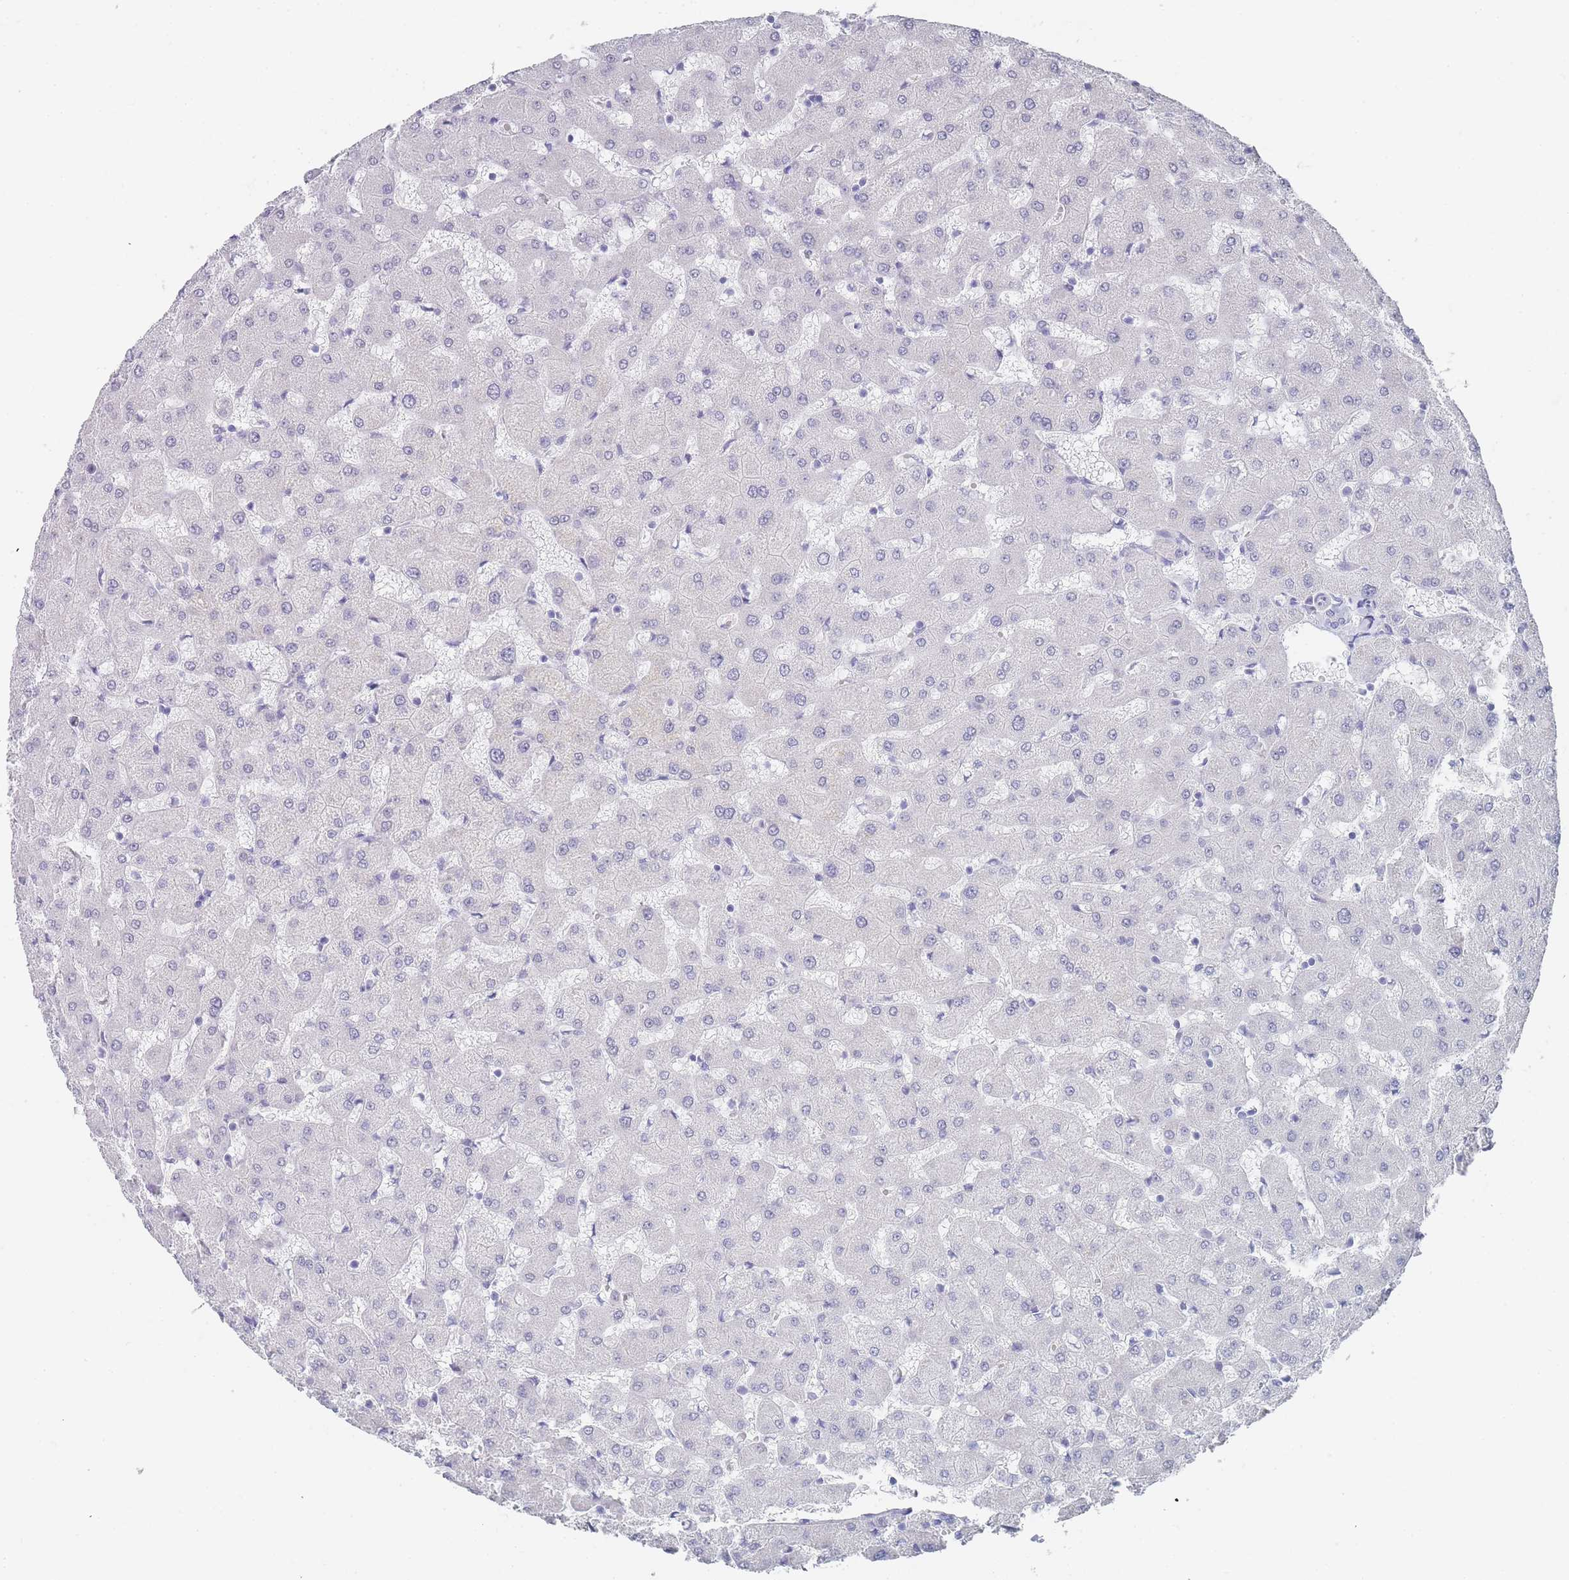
{"staining": {"intensity": "negative", "quantity": "none", "location": "none"}, "tissue": "liver", "cell_type": "Cholangiocytes", "image_type": "normal", "snomed": [{"axis": "morphology", "description": "Normal tissue, NOS"}, {"axis": "topography", "description": "Liver"}], "caption": "A histopathology image of human liver is negative for staining in cholangiocytes. Nuclei are stained in blue.", "gene": "IMPG1", "patient": {"sex": "female", "age": 63}}